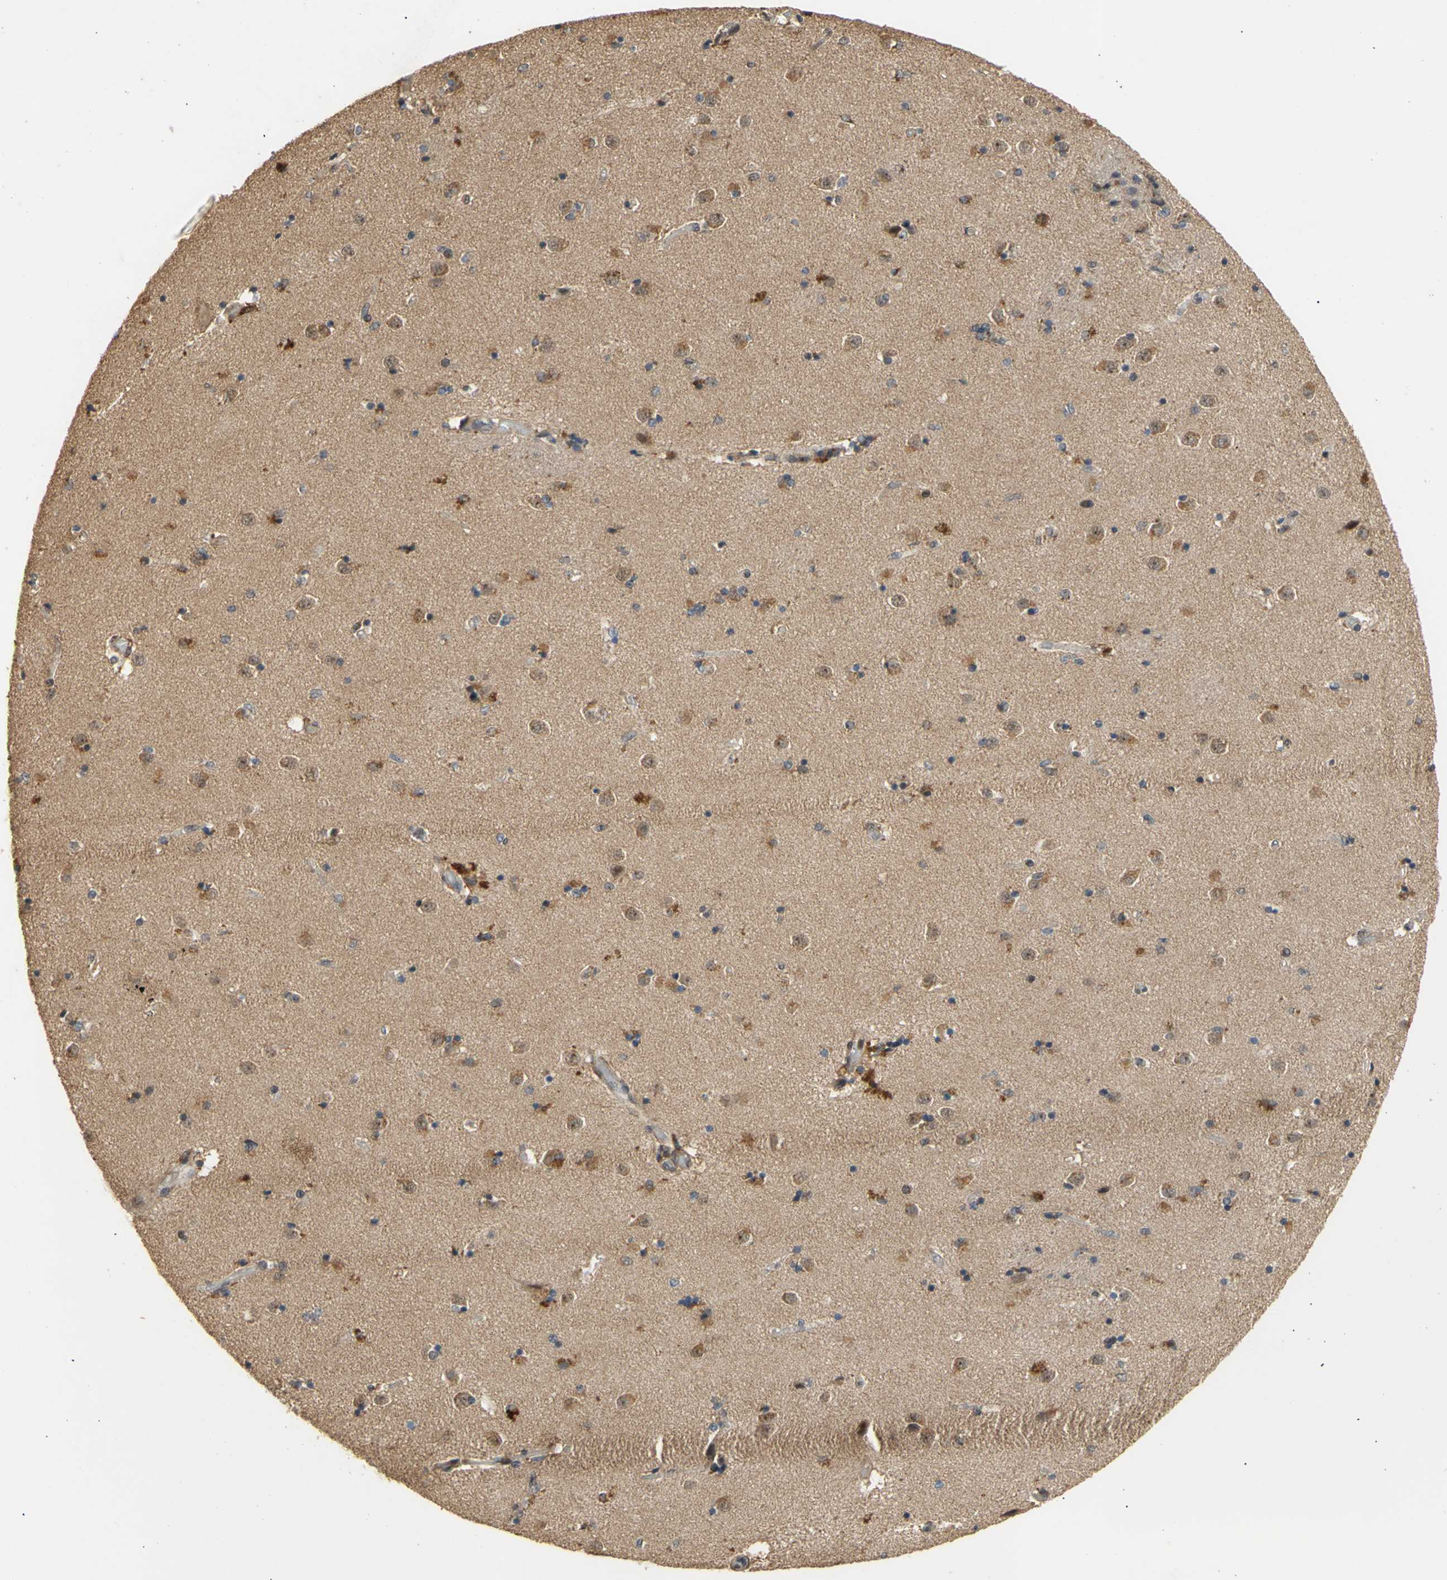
{"staining": {"intensity": "negative", "quantity": "none", "location": "none"}, "tissue": "caudate", "cell_type": "Glial cells", "image_type": "normal", "snomed": [{"axis": "morphology", "description": "Normal tissue, NOS"}, {"axis": "topography", "description": "Lateral ventricle wall"}], "caption": "This is a photomicrograph of IHC staining of normal caudate, which shows no positivity in glial cells. (Stains: DAB immunohistochemistry with hematoxylin counter stain, Microscopy: brightfield microscopy at high magnification).", "gene": "GTF2E2", "patient": {"sex": "female", "age": 54}}